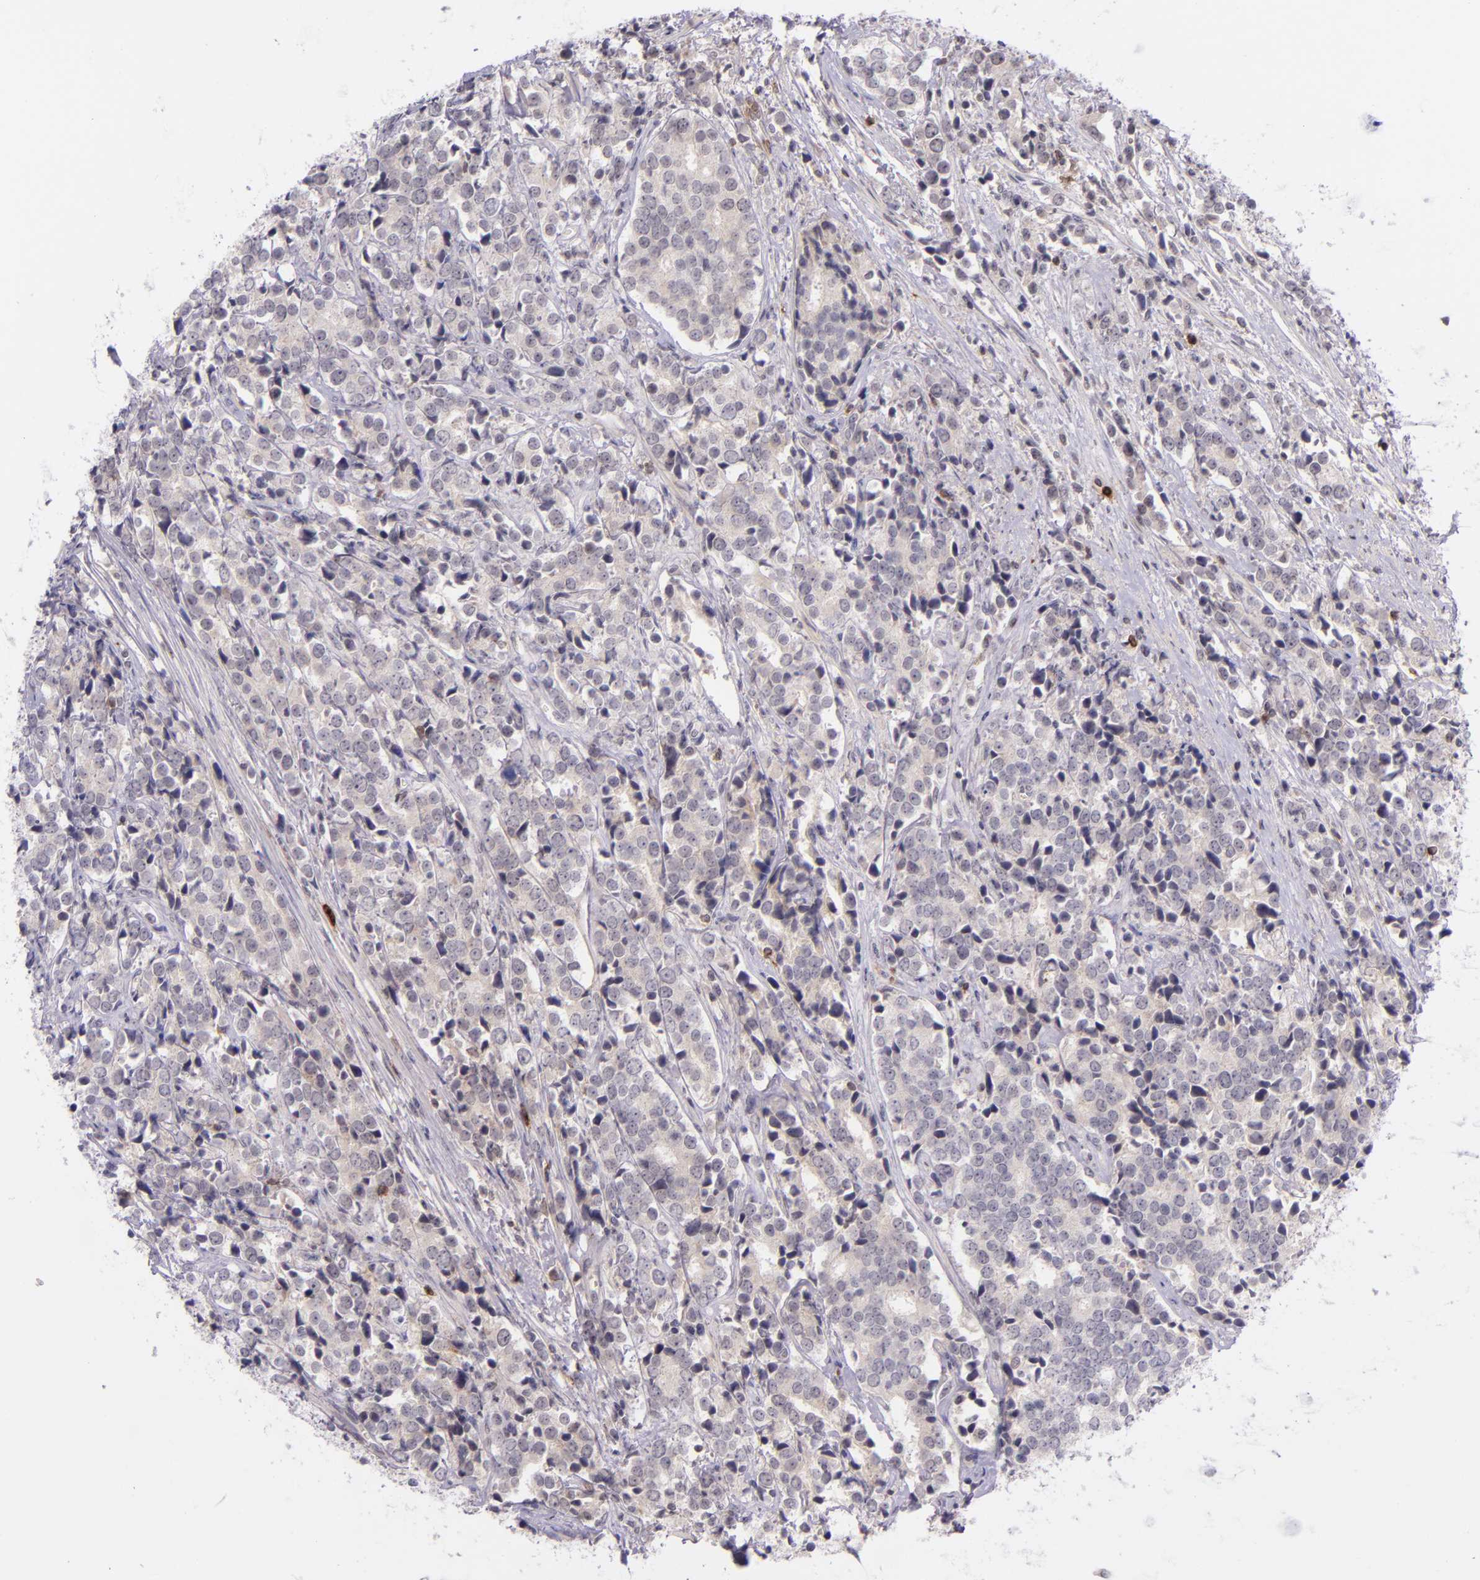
{"staining": {"intensity": "negative", "quantity": "none", "location": "none"}, "tissue": "prostate cancer", "cell_type": "Tumor cells", "image_type": "cancer", "snomed": [{"axis": "morphology", "description": "Adenocarcinoma, High grade"}, {"axis": "topography", "description": "Prostate"}], "caption": "Tumor cells are negative for protein expression in human prostate cancer.", "gene": "SELL", "patient": {"sex": "male", "age": 71}}